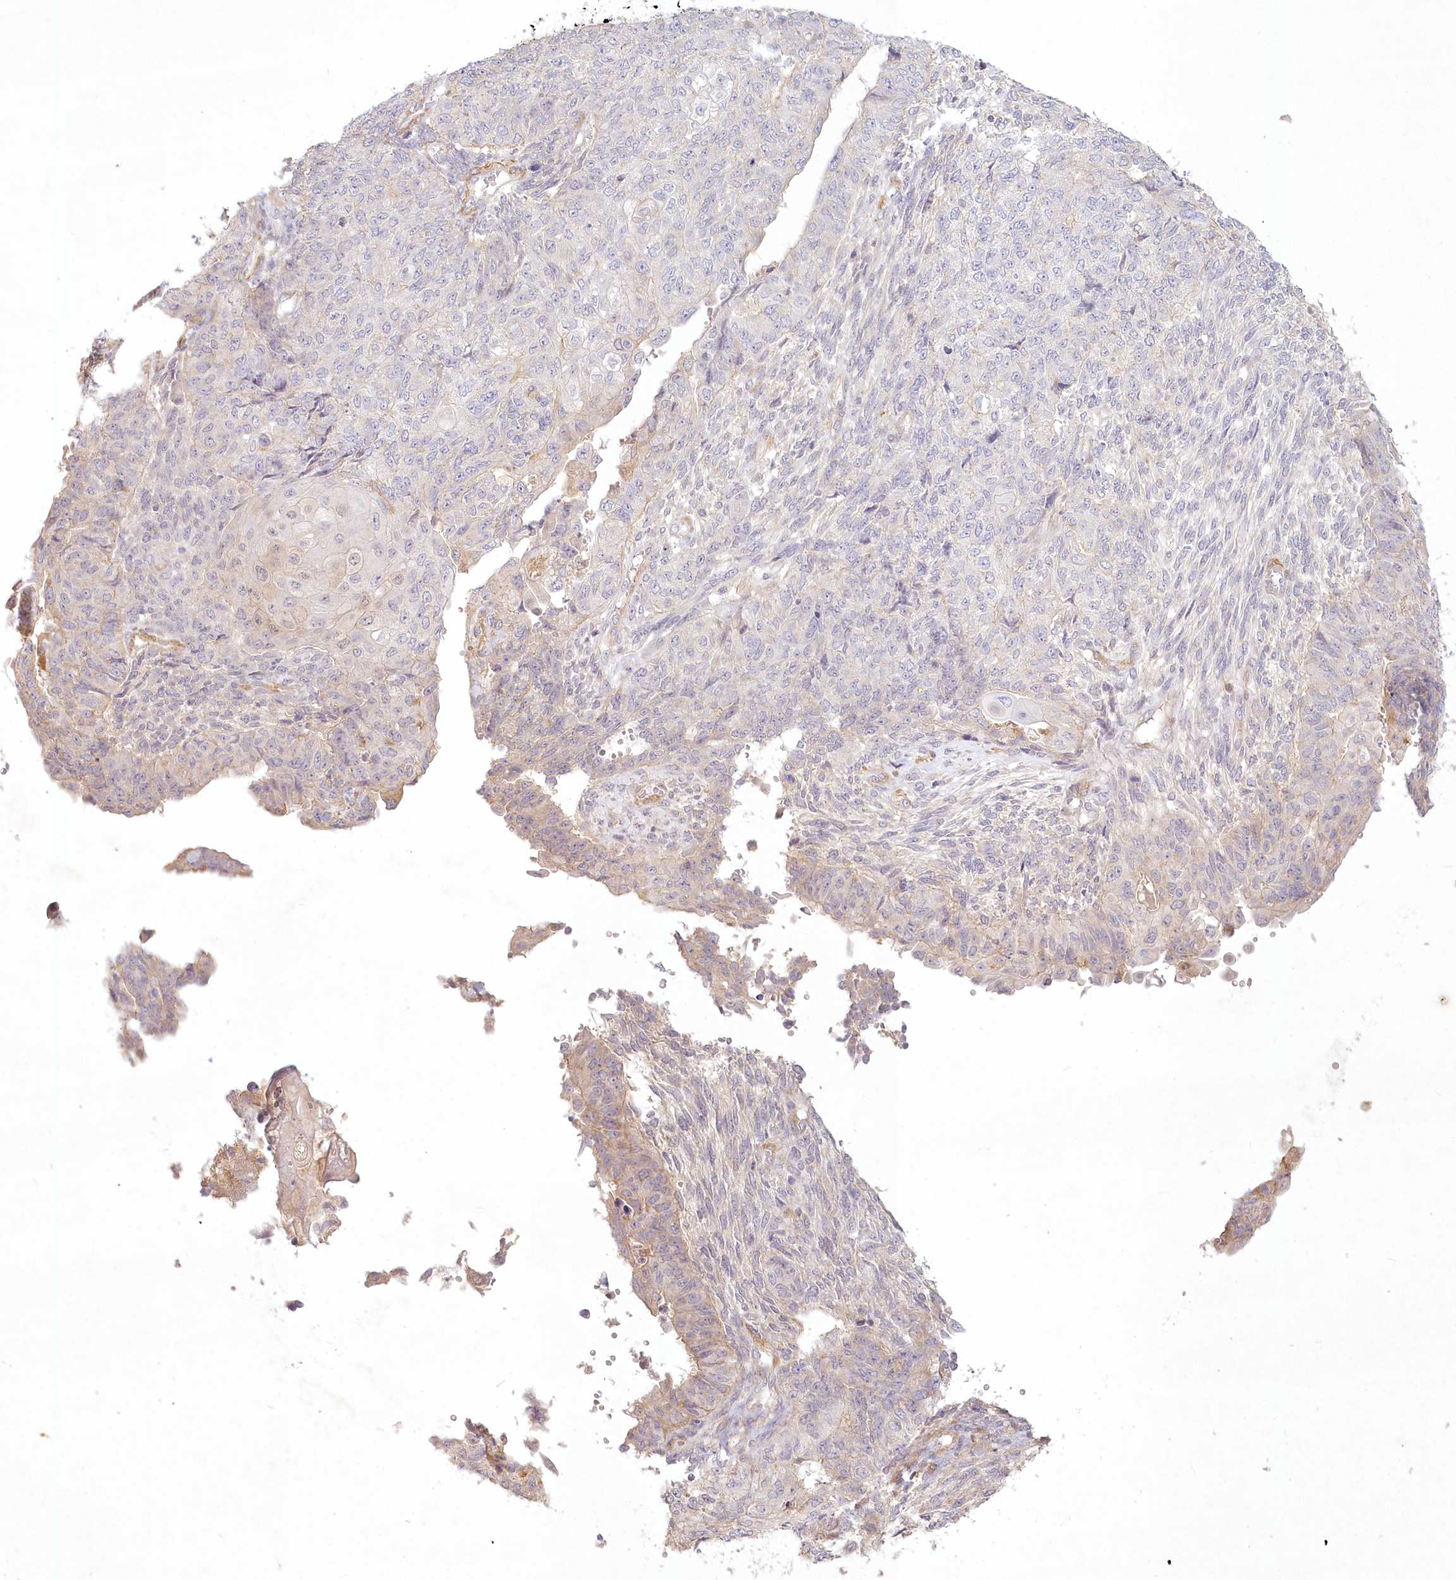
{"staining": {"intensity": "weak", "quantity": "<25%", "location": "cytoplasmic/membranous"}, "tissue": "endometrial cancer", "cell_type": "Tumor cells", "image_type": "cancer", "snomed": [{"axis": "morphology", "description": "Adenocarcinoma, NOS"}, {"axis": "topography", "description": "Endometrium"}], "caption": "The immunohistochemistry (IHC) micrograph has no significant positivity in tumor cells of endometrial cancer (adenocarcinoma) tissue.", "gene": "INPP4B", "patient": {"sex": "female", "age": 32}}